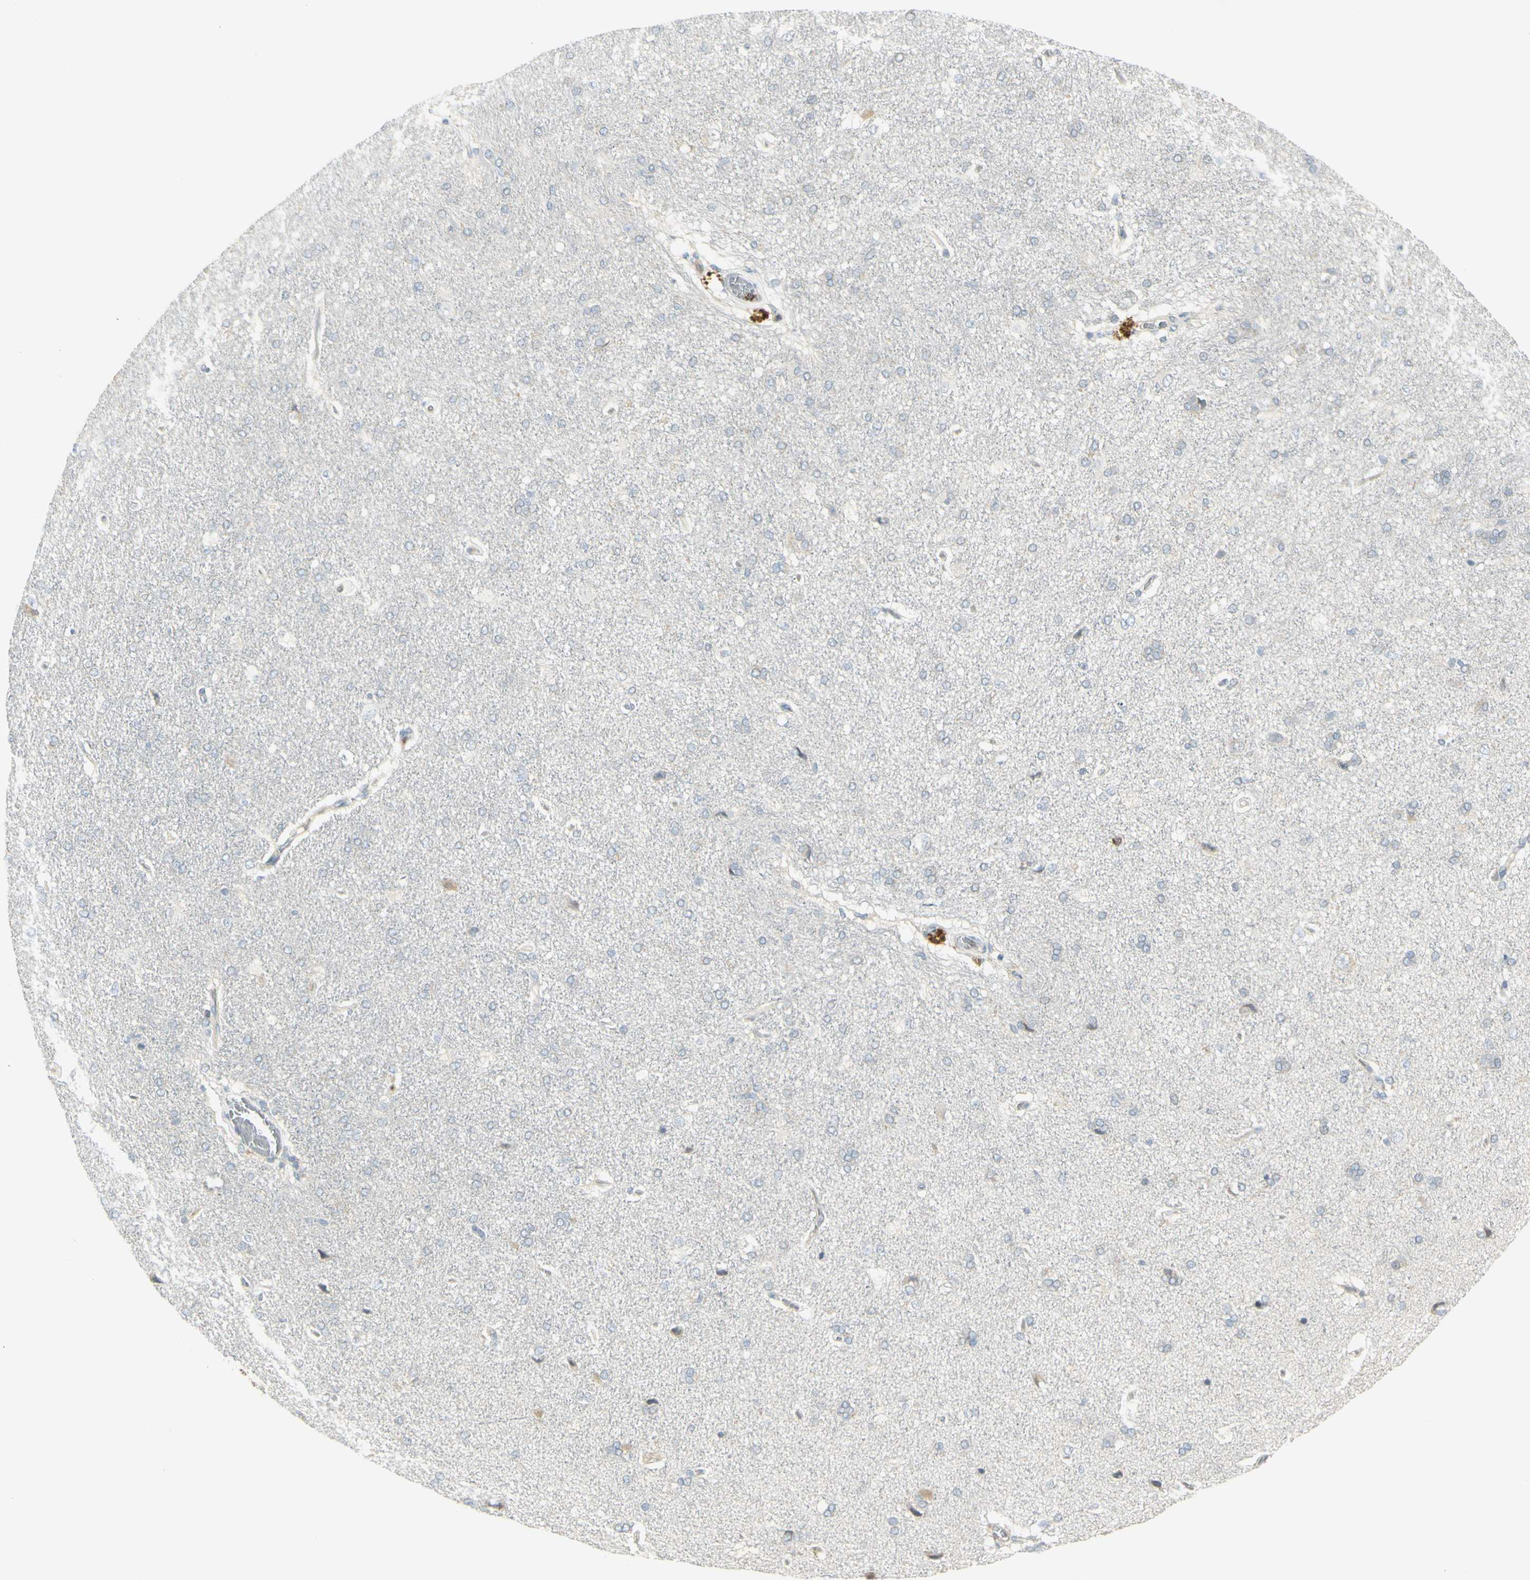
{"staining": {"intensity": "negative", "quantity": "none", "location": "none"}, "tissue": "cerebral cortex", "cell_type": "Endothelial cells", "image_type": "normal", "snomed": [{"axis": "morphology", "description": "Normal tissue, NOS"}, {"axis": "topography", "description": "Cerebral cortex"}], "caption": "Protein analysis of benign cerebral cortex reveals no significant expression in endothelial cells. Brightfield microscopy of immunohistochemistry stained with DAB (3,3'-diaminobenzidine) (brown) and hematoxylin (blue), captured at high magnification.", "gene": "CCNB2", "patient": {"sex": "male", "age": 62}}